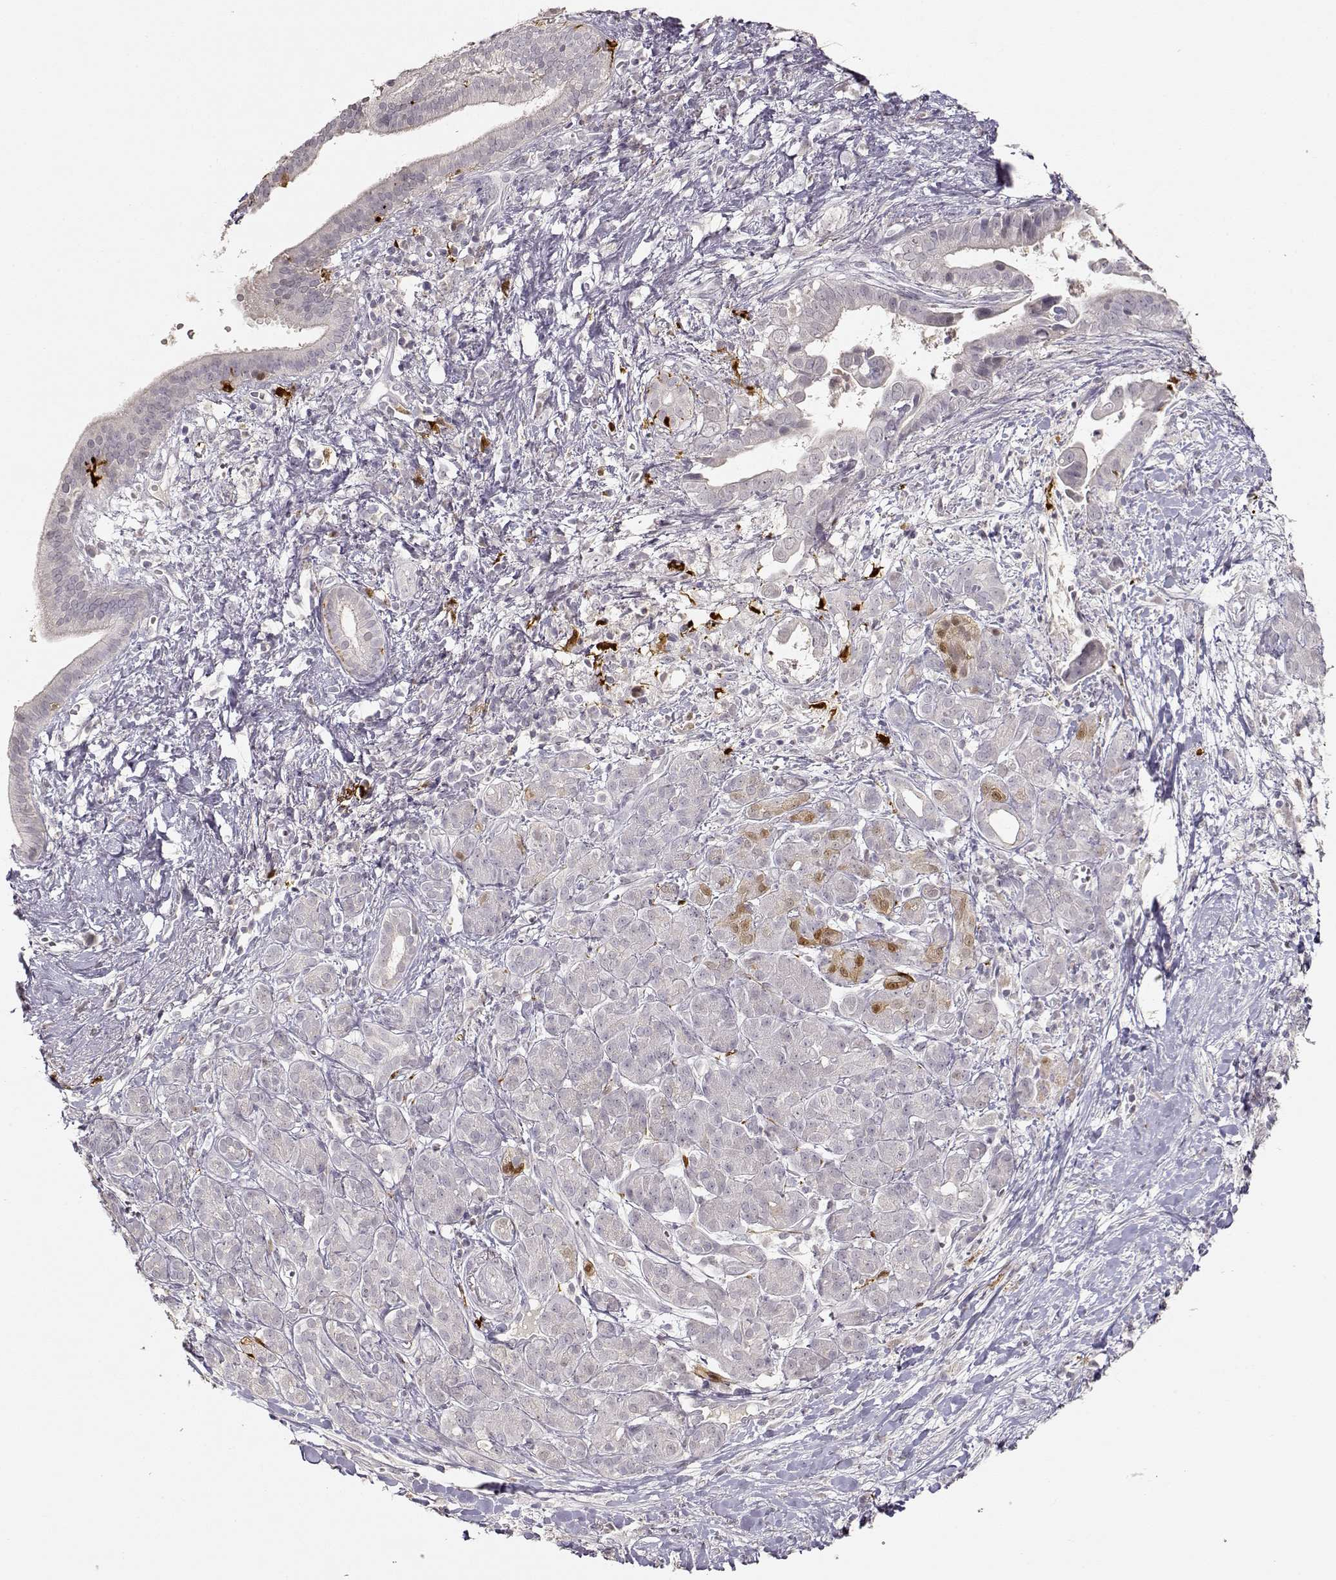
{"staining": {"intensity": "negative", "quantity": "none", "location": "none"}, "tissue": "pancreatic cancer", "cell_type": "Tumor cells", "image_type": "cancer", "snomed": [{"axis": "morphology", "description": "Adenocarcinoma, NOS"}, {"axis": "topography", "description": "Pancreas"}], "caption": "The photomicrograph exhibits no significant positivity in tumor cells of pancreatic cancer.", "gene": "S100B", "patient": {"sex": "male", "age": 61}}